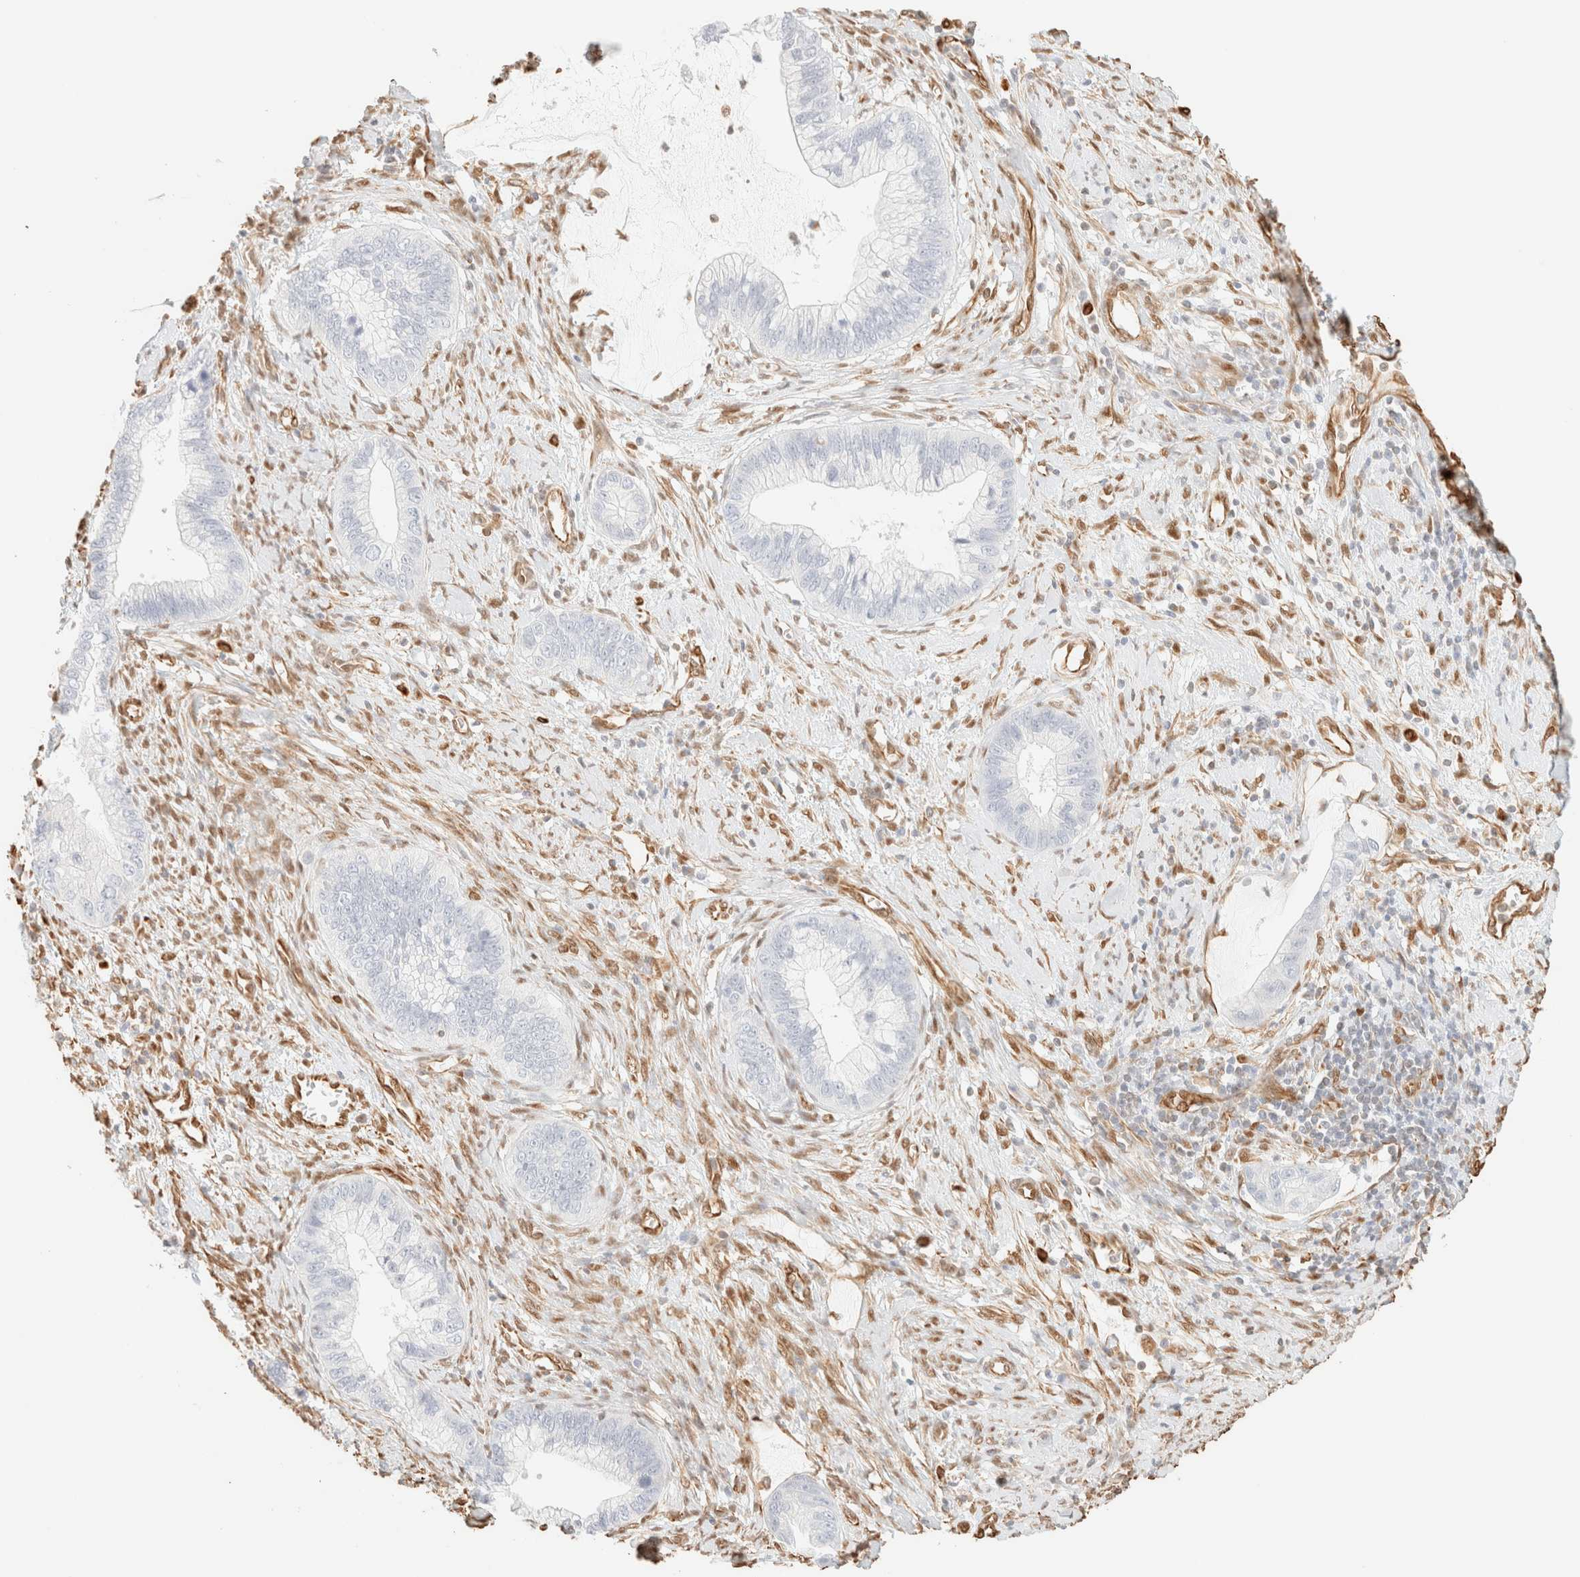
{"staining": {"intensity": "negative", "quantity": "none", "location": "none"}, "tissue": "cervical cancer", "cell_type": "Tumor cells", "image_type": "cancer", "snomed": [{"axis": "morphology", "description": "Adenocarcinoma, NOS"}, {"axis": "topography", "description": "Cervix"}], "caption": "A micrograph of human adenocarcinoma (cervical) is negative for staining in tumor cells. Nuclei are stained in blue.", "gene": "ZSCAN18", "patient": {"sex": "female", "age": 44}}